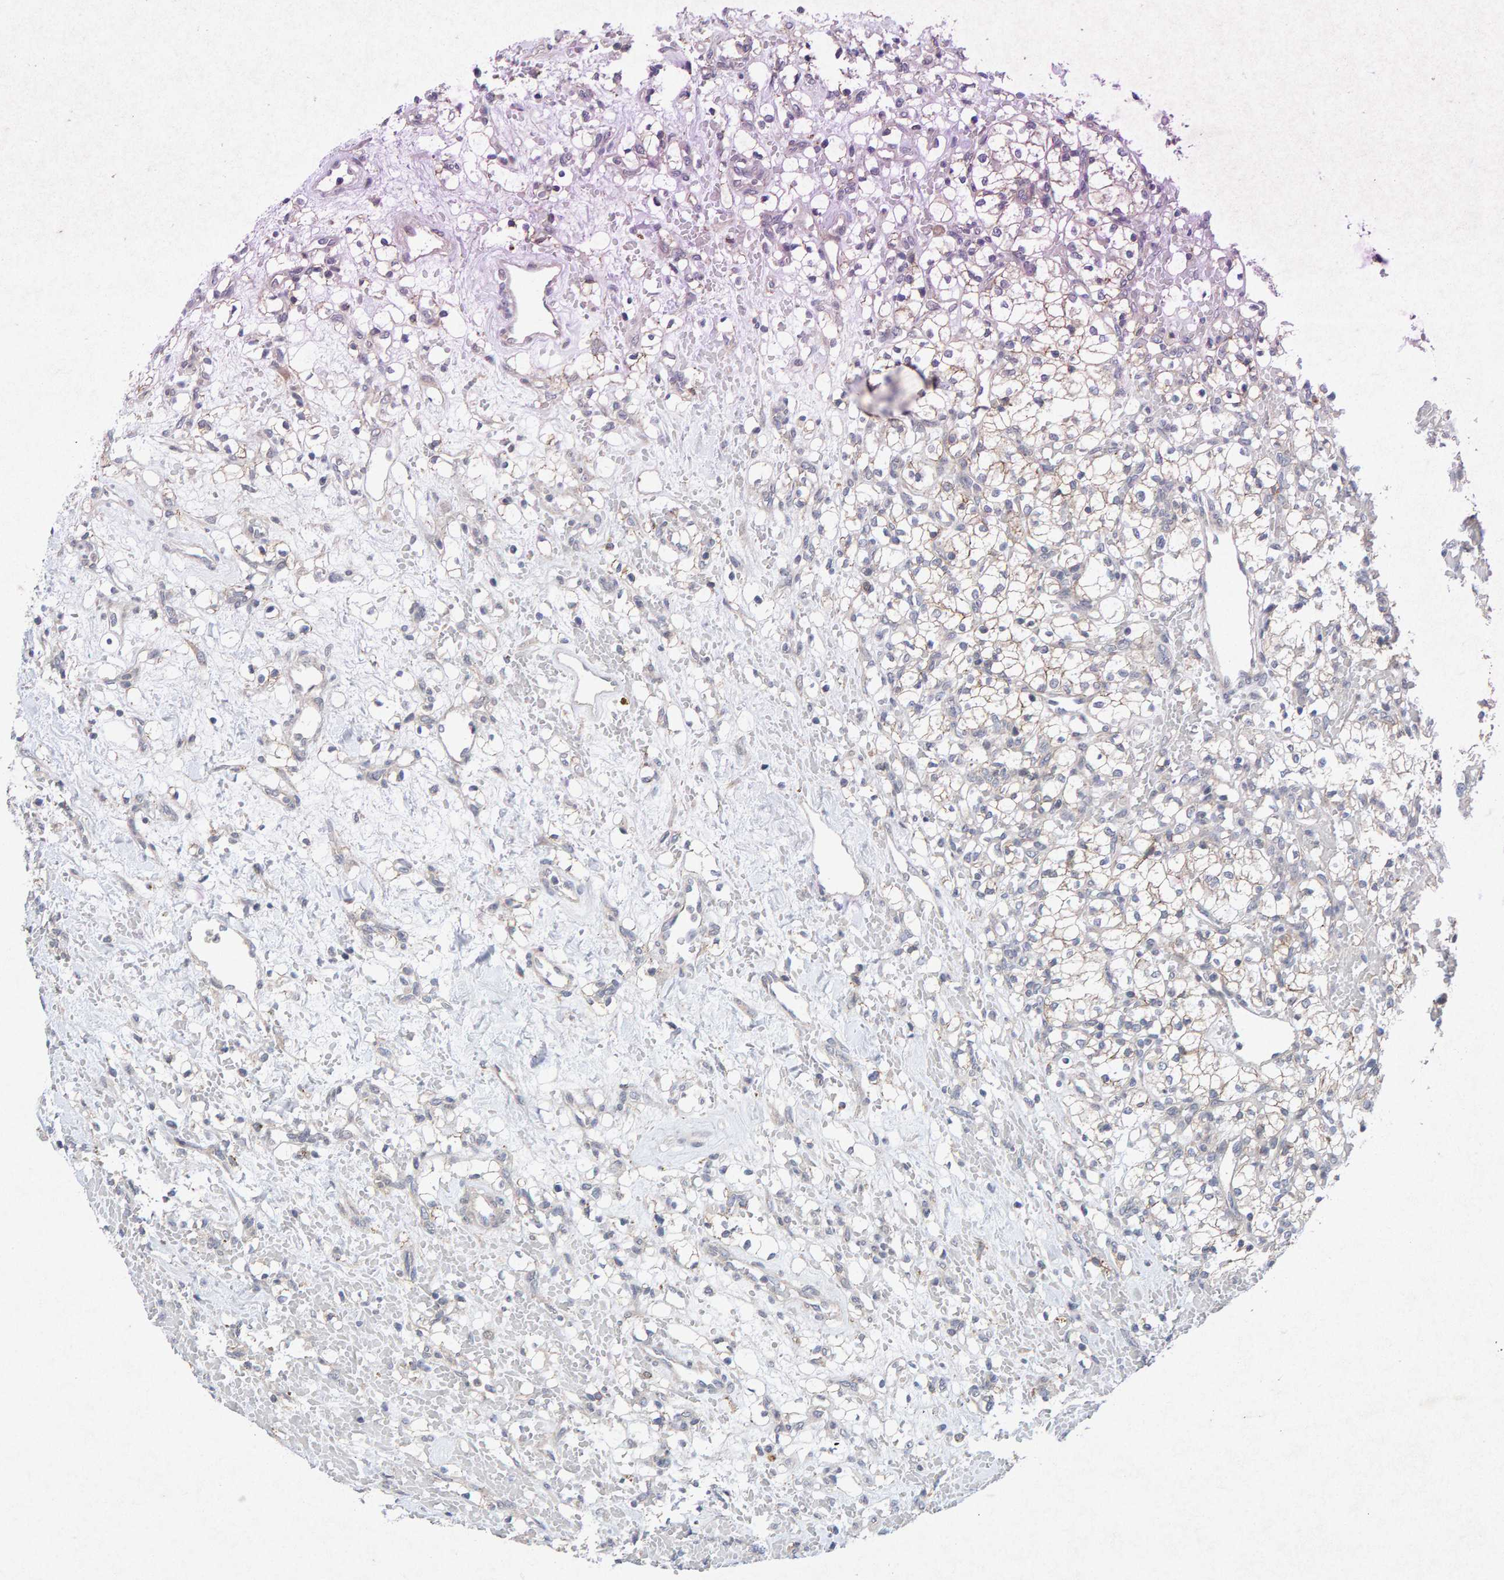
{"staining": {"intensity": "negative", "quantity": "none", "location": "none"}, "tissue": "renal cancer", "cell_type": "Tumor cells", "image_type": "cancer", "snomed": [{"axis": "morphology", "description": "Adenocarcinoma, NOS"}, {"axis": "topography", "description": "Kidney"}], "caption": "IHC of adenocarcinoma (renal) shows no expression in tumor cells. (Stains: DAB immunohistochemistry (IHC) with hematoxylin counter stain, Microscopy: brightfield microscopy at high magnification).", "gene": "CDH2", "patient": {"sex": "female", "age": 60}}